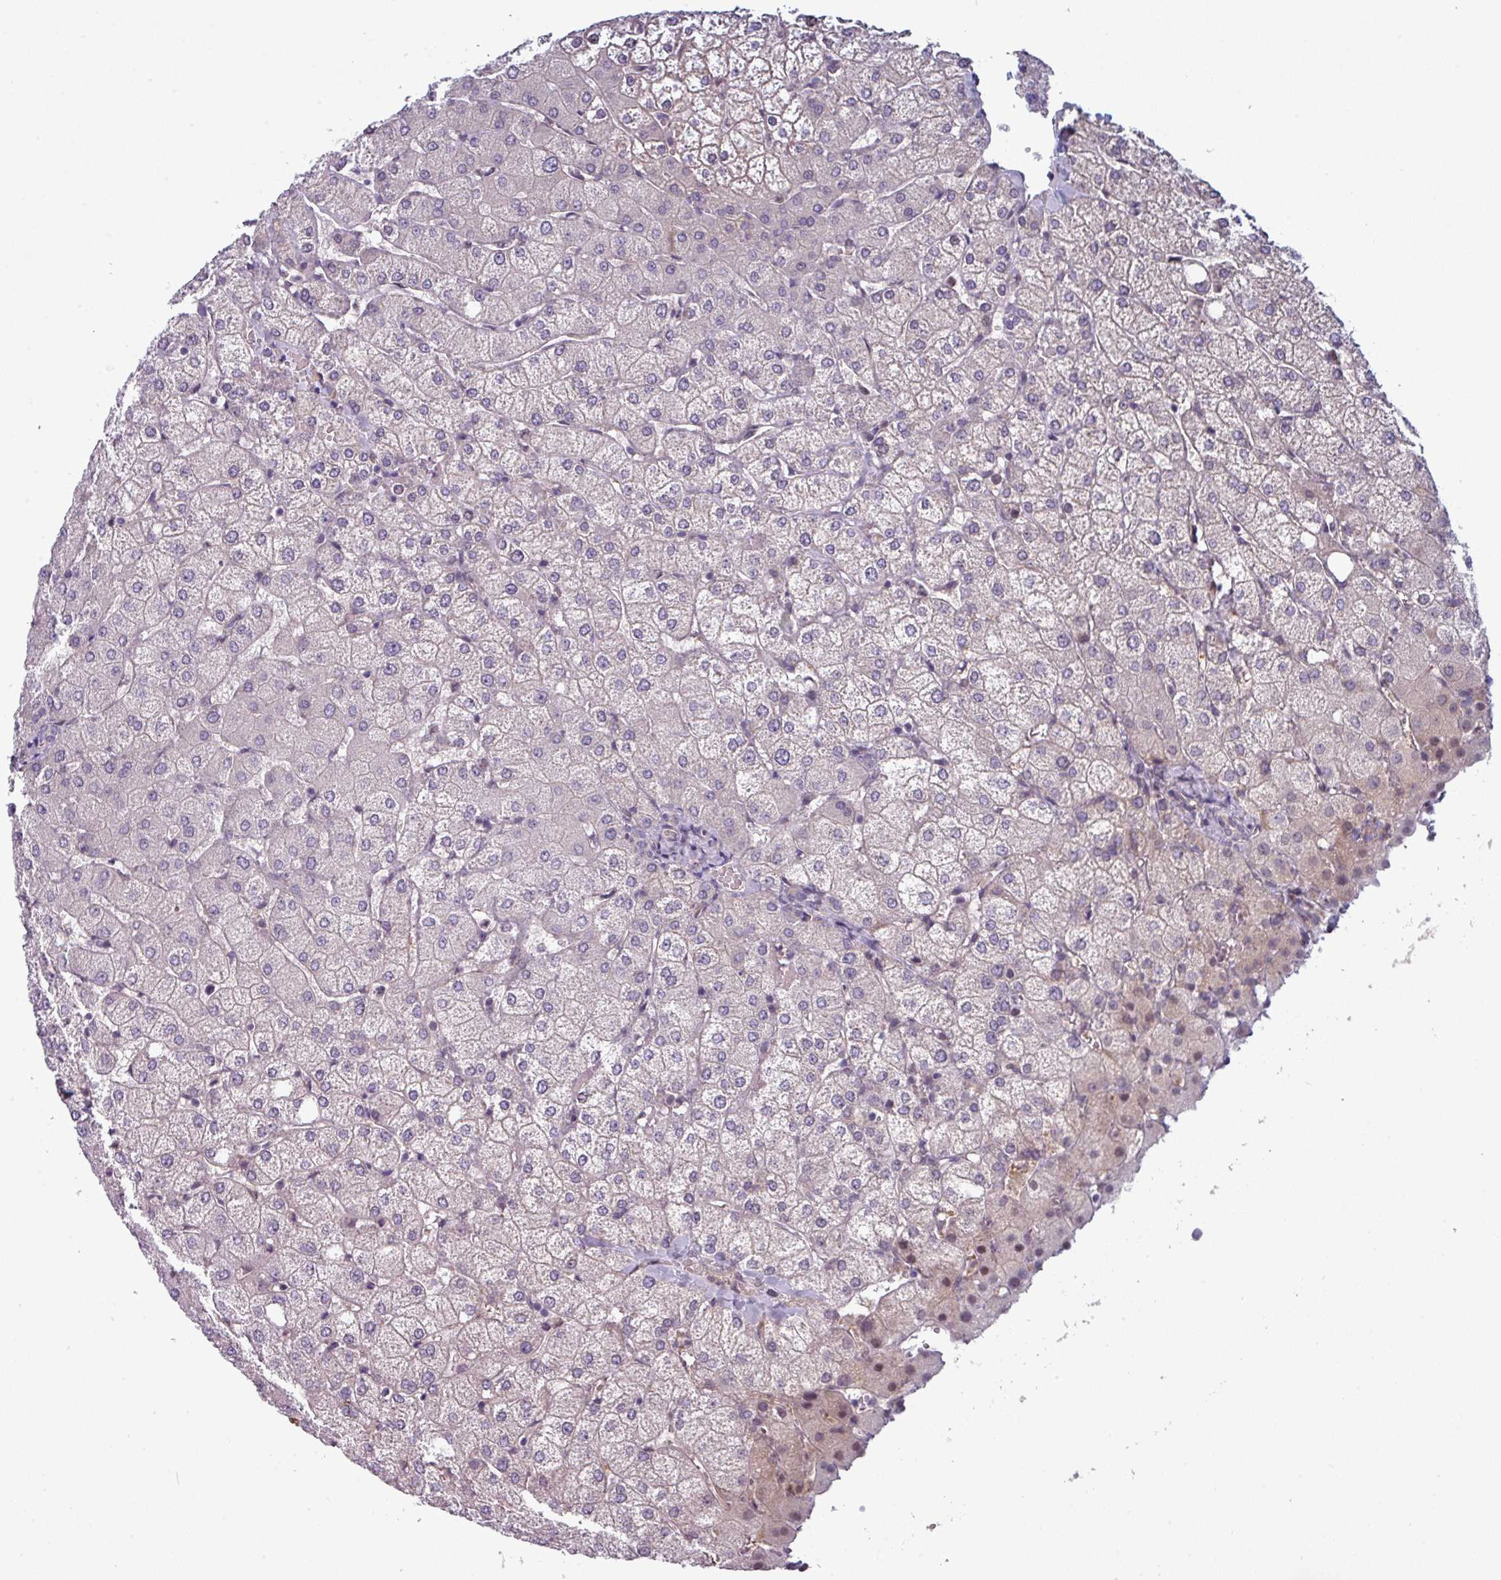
{"staining": {"intensity": "negative", "quantity": "none", "location": "none"}, "tissue": "liver", "cell_type": "Cholangiocytes", "image_type": "normal", "snomed": [{"axis": "morphology", "description": "Normal tissue, NOS"}, {"axis": "topography", "description": "Liver"}], "caption": "Immunohistochemistry (IHC) image of benign liver: liver stained with DAB (3,3'-diaminobenzidine) exhibits no significant protein expression in cholangiocytes.", "gene": "PRAMEF12", "patient": {"sex": "female", "age": 54}}